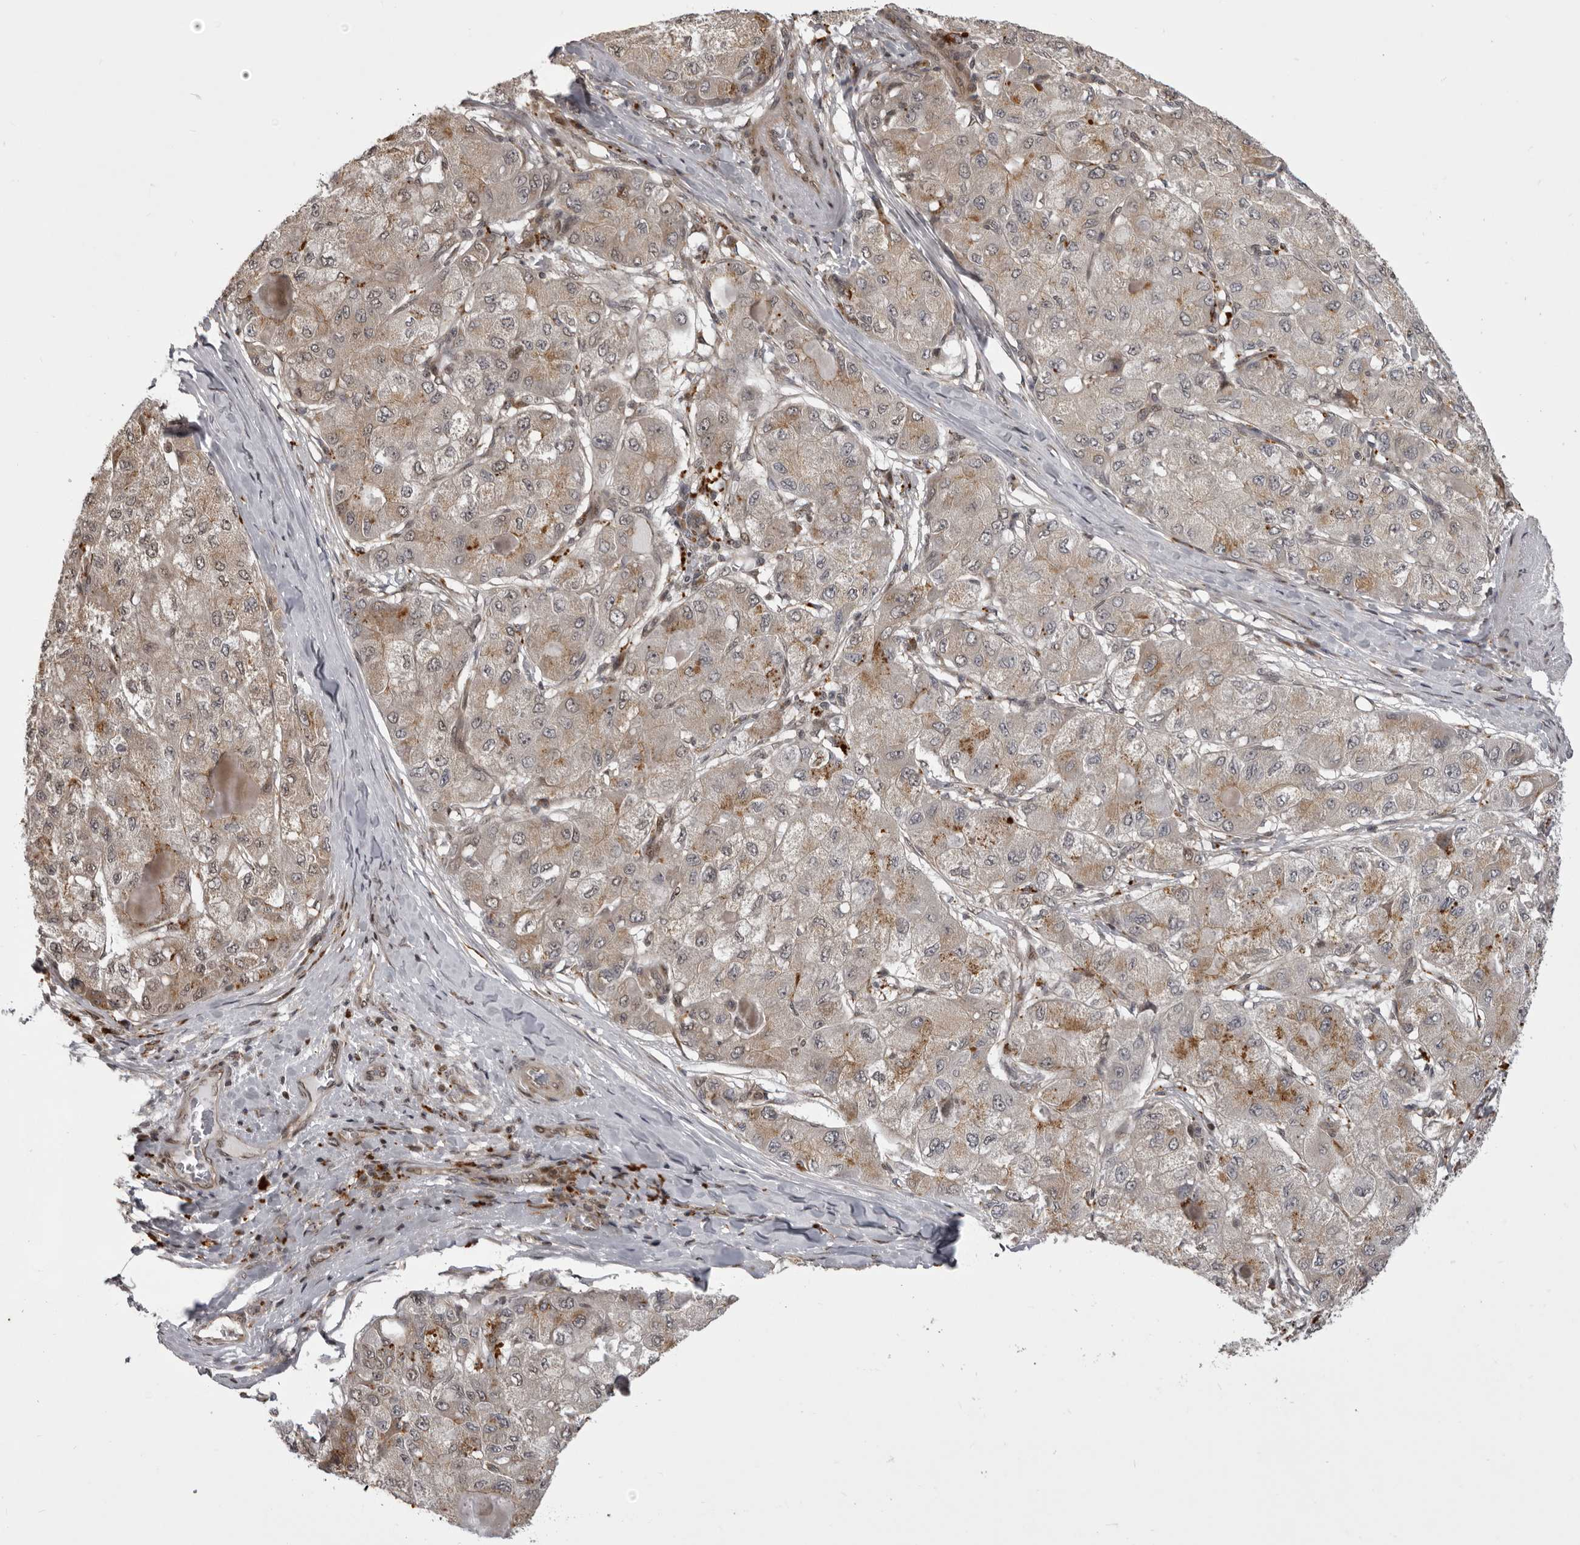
{"staining": {"intensity": "moderate", "quantity": "<25%", "location": "cytoplasmic/membranous"}, "tissue": "liver cancer", "cell_type": "Tumor cells", "image_type": "cancer", "snomed": [{"axis": "morphology", "description": "Carcinoma, Hepatocellular, NOS"}, {"axis": "topography", "description": "Liver"}], "caption": "Brown immunohistochemical staining in human liver hepatocellular carcinoma shows moderate cytoplasmic/membranous staining in about <25% of tumor cells.", "gene": "C1orf109", "patient": {"sex": "male", "age": 80}}